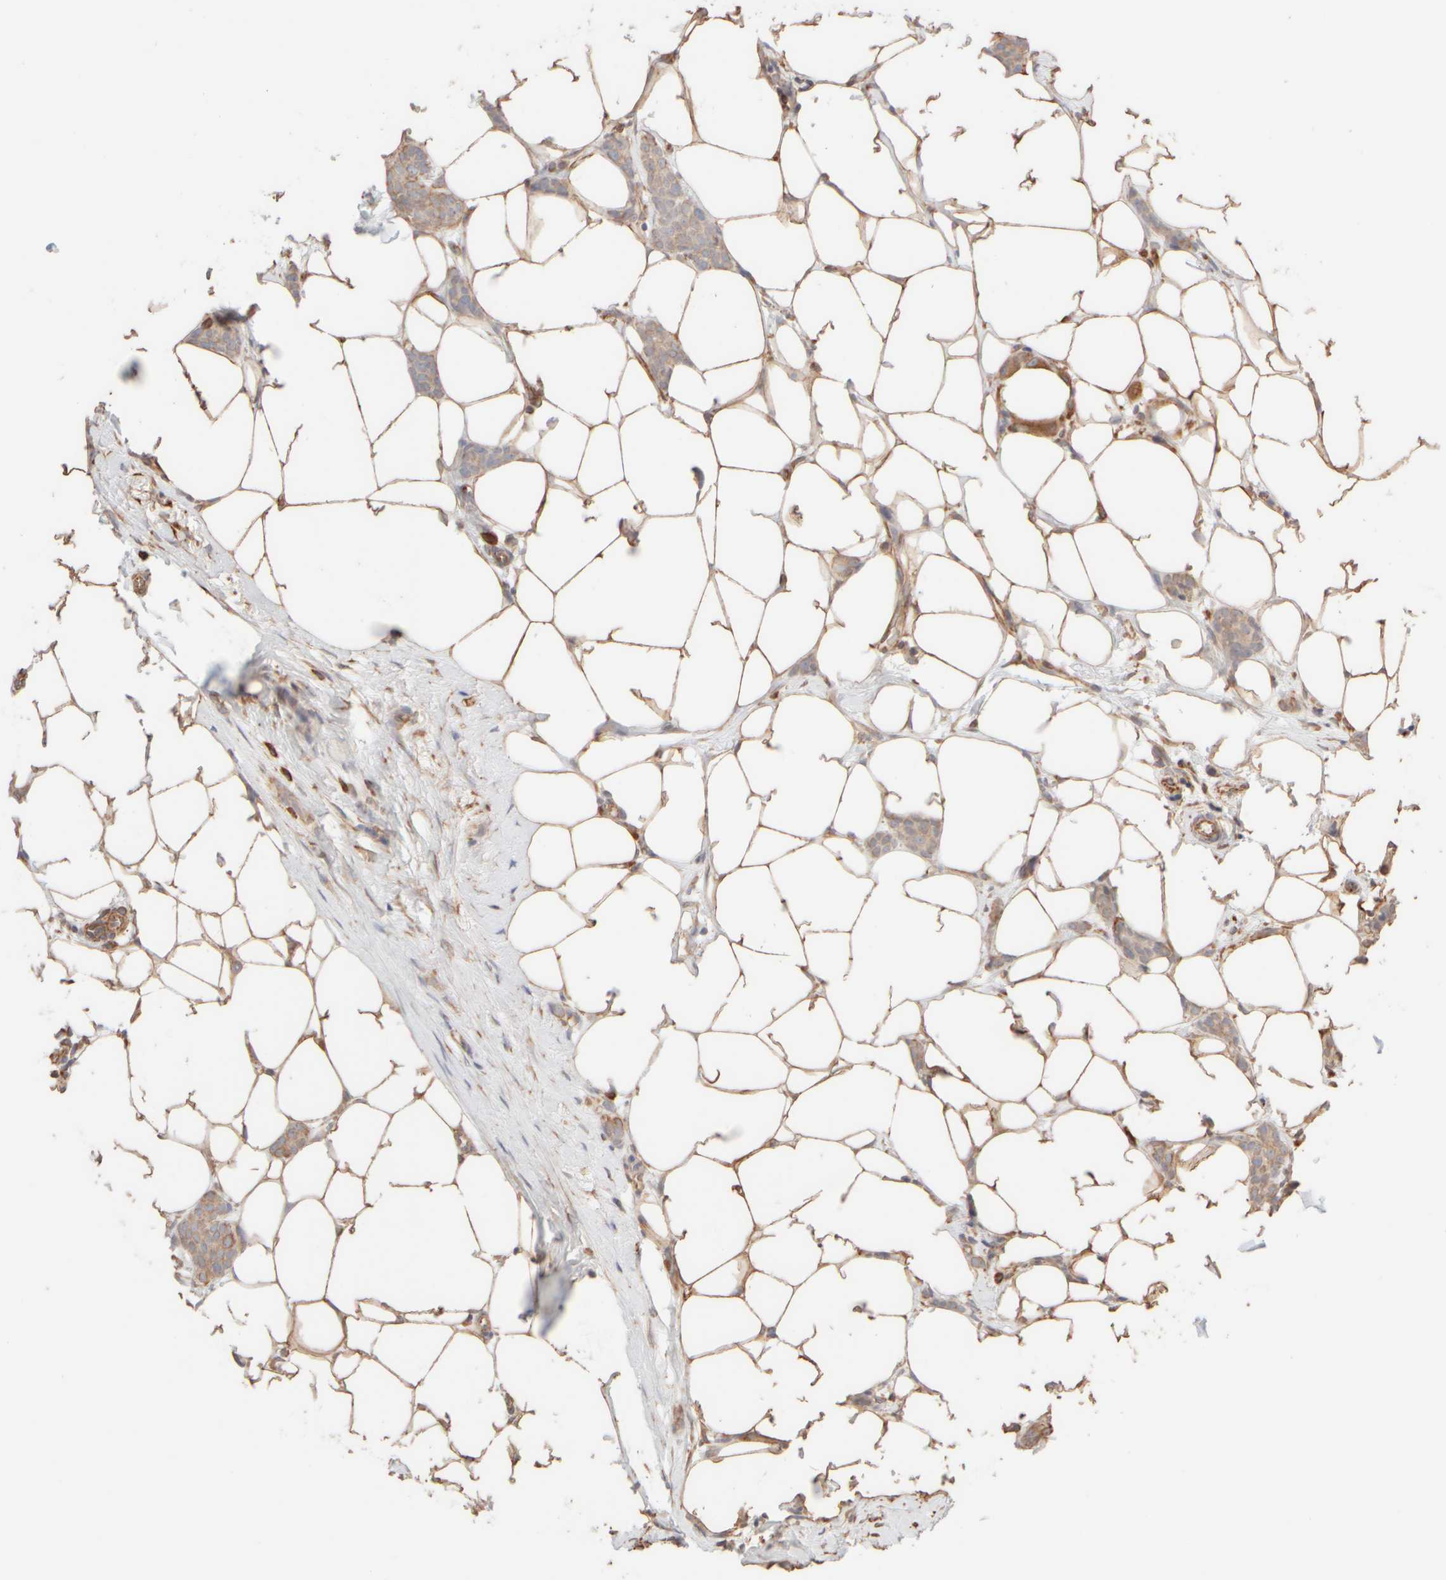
{"staining": {"intensity": "weak", "quantity": ">75%", "location": "cytoplasmic/membranous"}, "tissue": "breast cancer", "cell_type": "Tumor cells", "image_type": "cancer", "snomed": [{"axis": "morphology", "description": "Lobular carcinoma"}, {"axis": "topography", "description": "Skin"}, {"axis": "topography", "description": "Breast"}], "caption": "The immunohistochemical stain highlights weak cytoplasmic/membranous staining in tumor cells of lobular carcinoma (breast) tissue. (IHC, brightfield microscopy, high magnification).", "gene": "KRT15", "patient": {"sex": "female", "age": 46}}